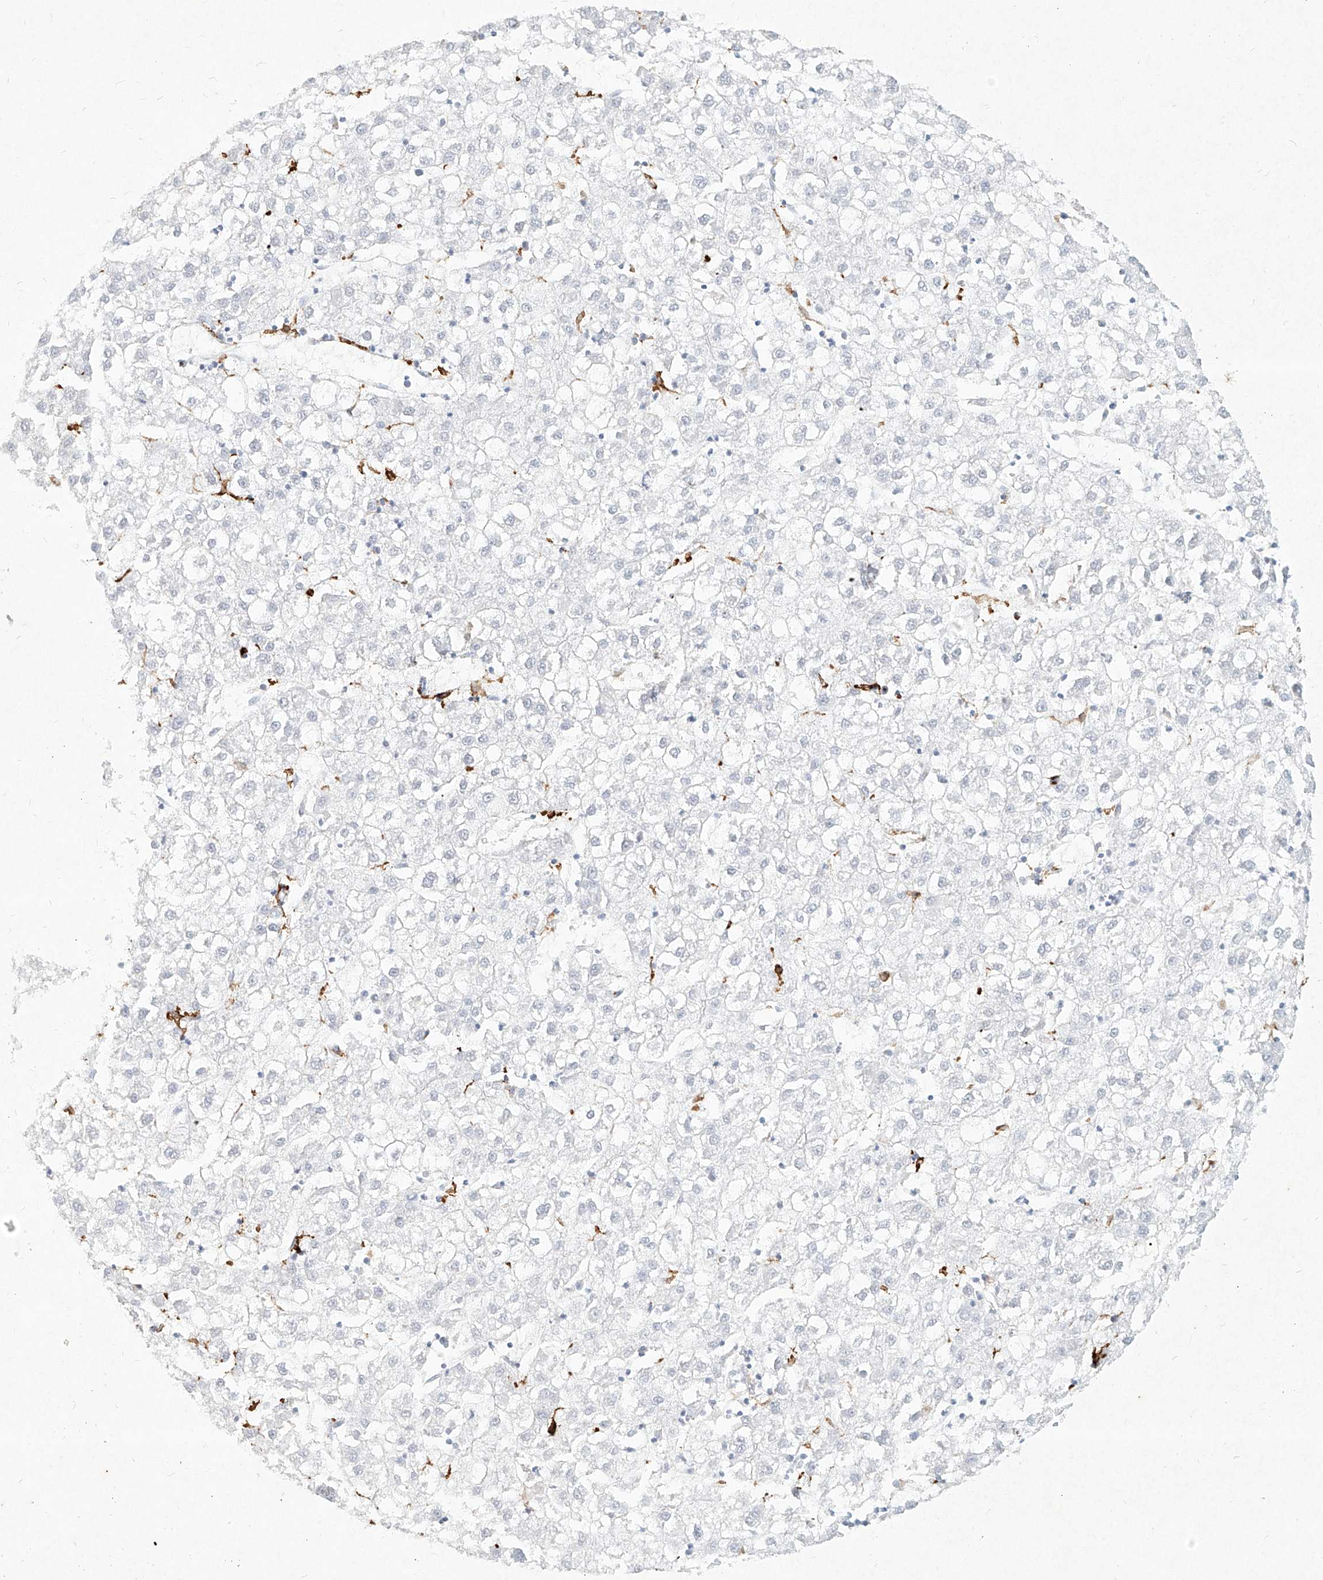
{"staining": {"intensity": "negative", "quantity": "none", "location": "none"}, "tissue": "liver cancer", "cell_type": "Tumor cells", "image_type": "cancer", "snomed": [{"axis": "morphology", "description": "Carcinoma, Hepatocellular, NOS"}, {"axis": "topography", "description": "Liver"}], "caption": "Liver hepatocellular carcinoma was stained to show a protein in brown. There is no significant expression in tumor cells.", "gene": "CD209", "patient": {"sex": "male", "age": 72}}